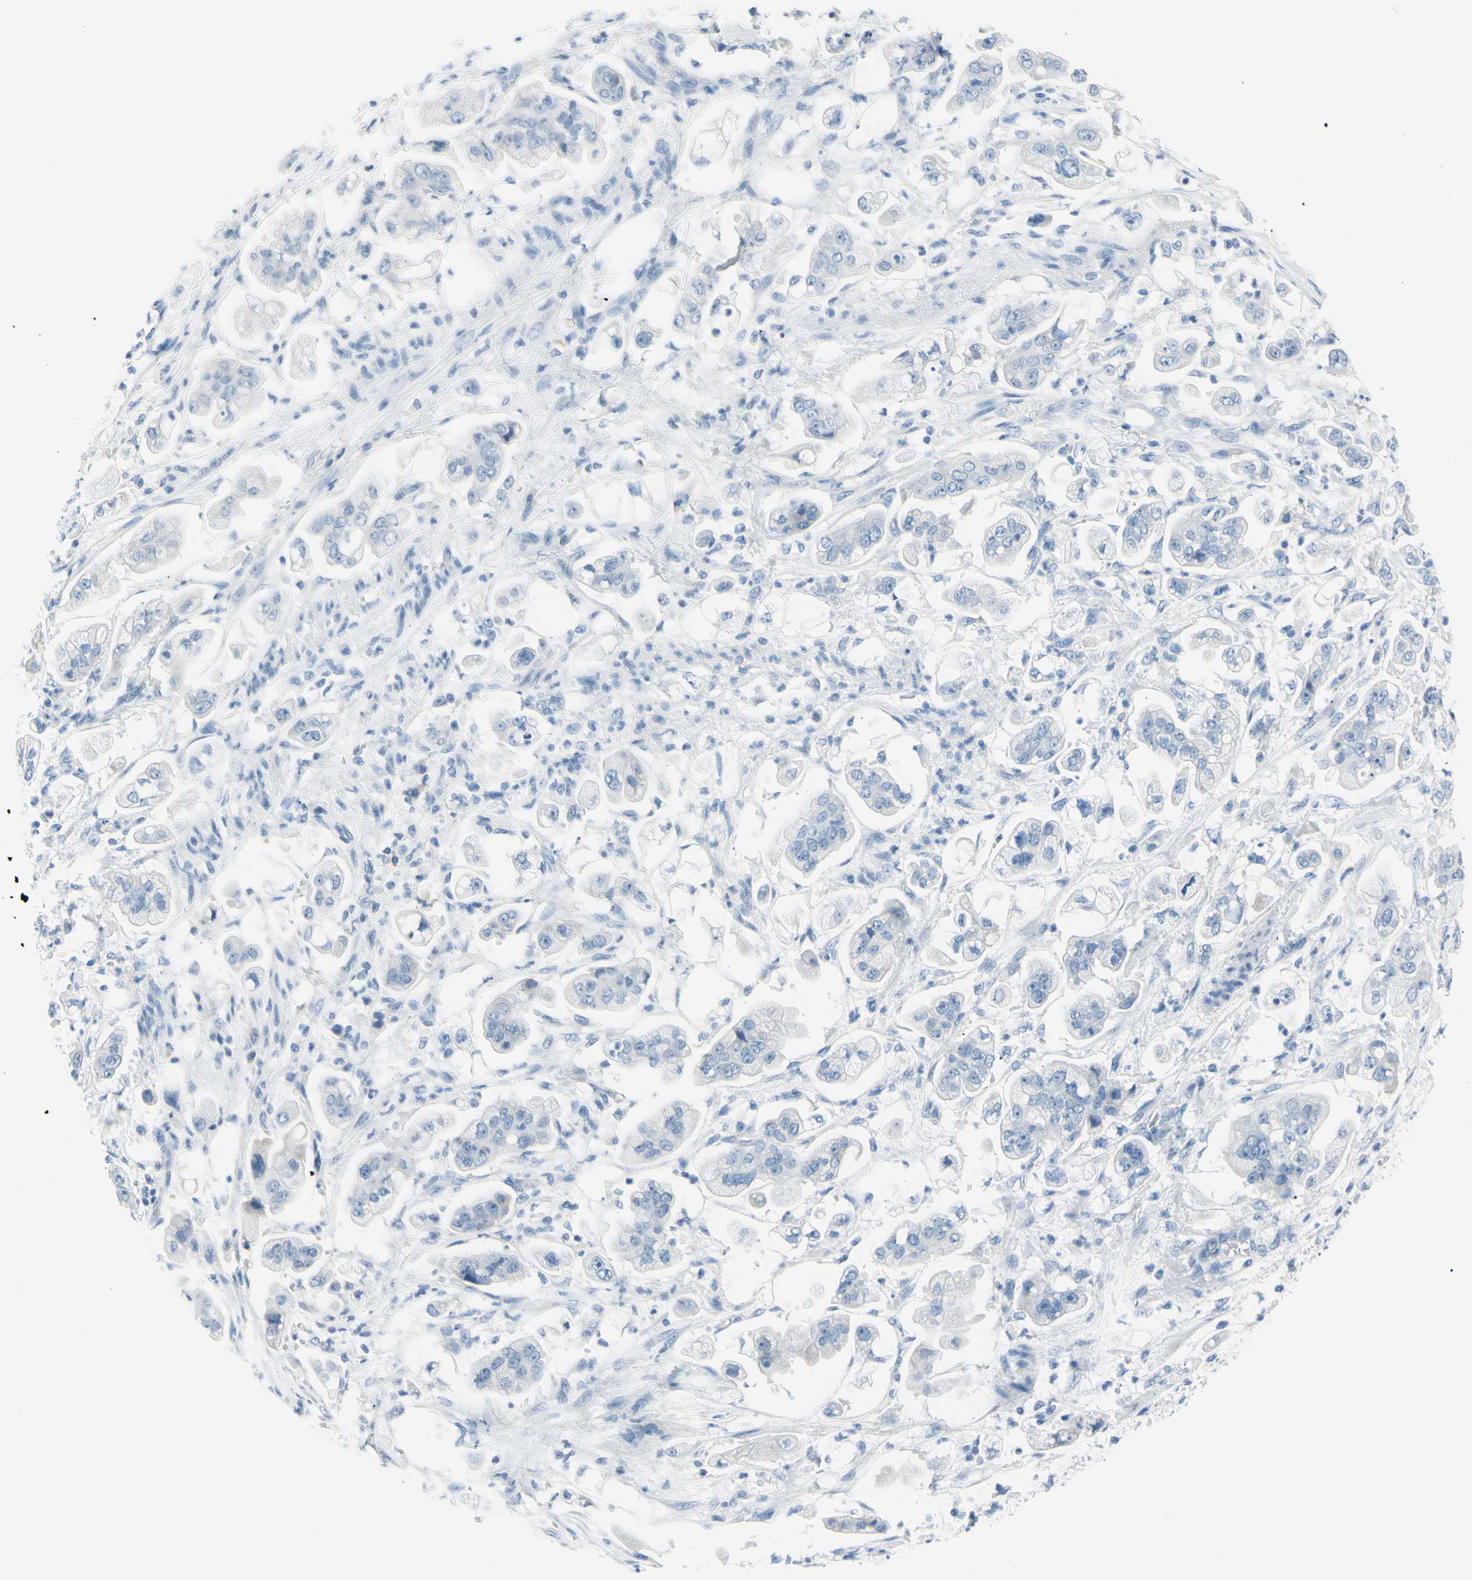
{"staining": {"intensity": "negative", "quantity": "none", "location": "none"}, "tissue": "stomach cancer", "cell_type": "Tumor cells", "image_type": "cancer", "snomed": [{"axis": "morphology", "description": "Adenocarcinoma, NOS"}, {"axis": "topography", "description": "Stomach"}], "caption": "Tumor cells are negative for brown protein staining in stomach adenocarcinoma.", "gene": "DCT", "patient": {"sex": "male", "age": 62}}